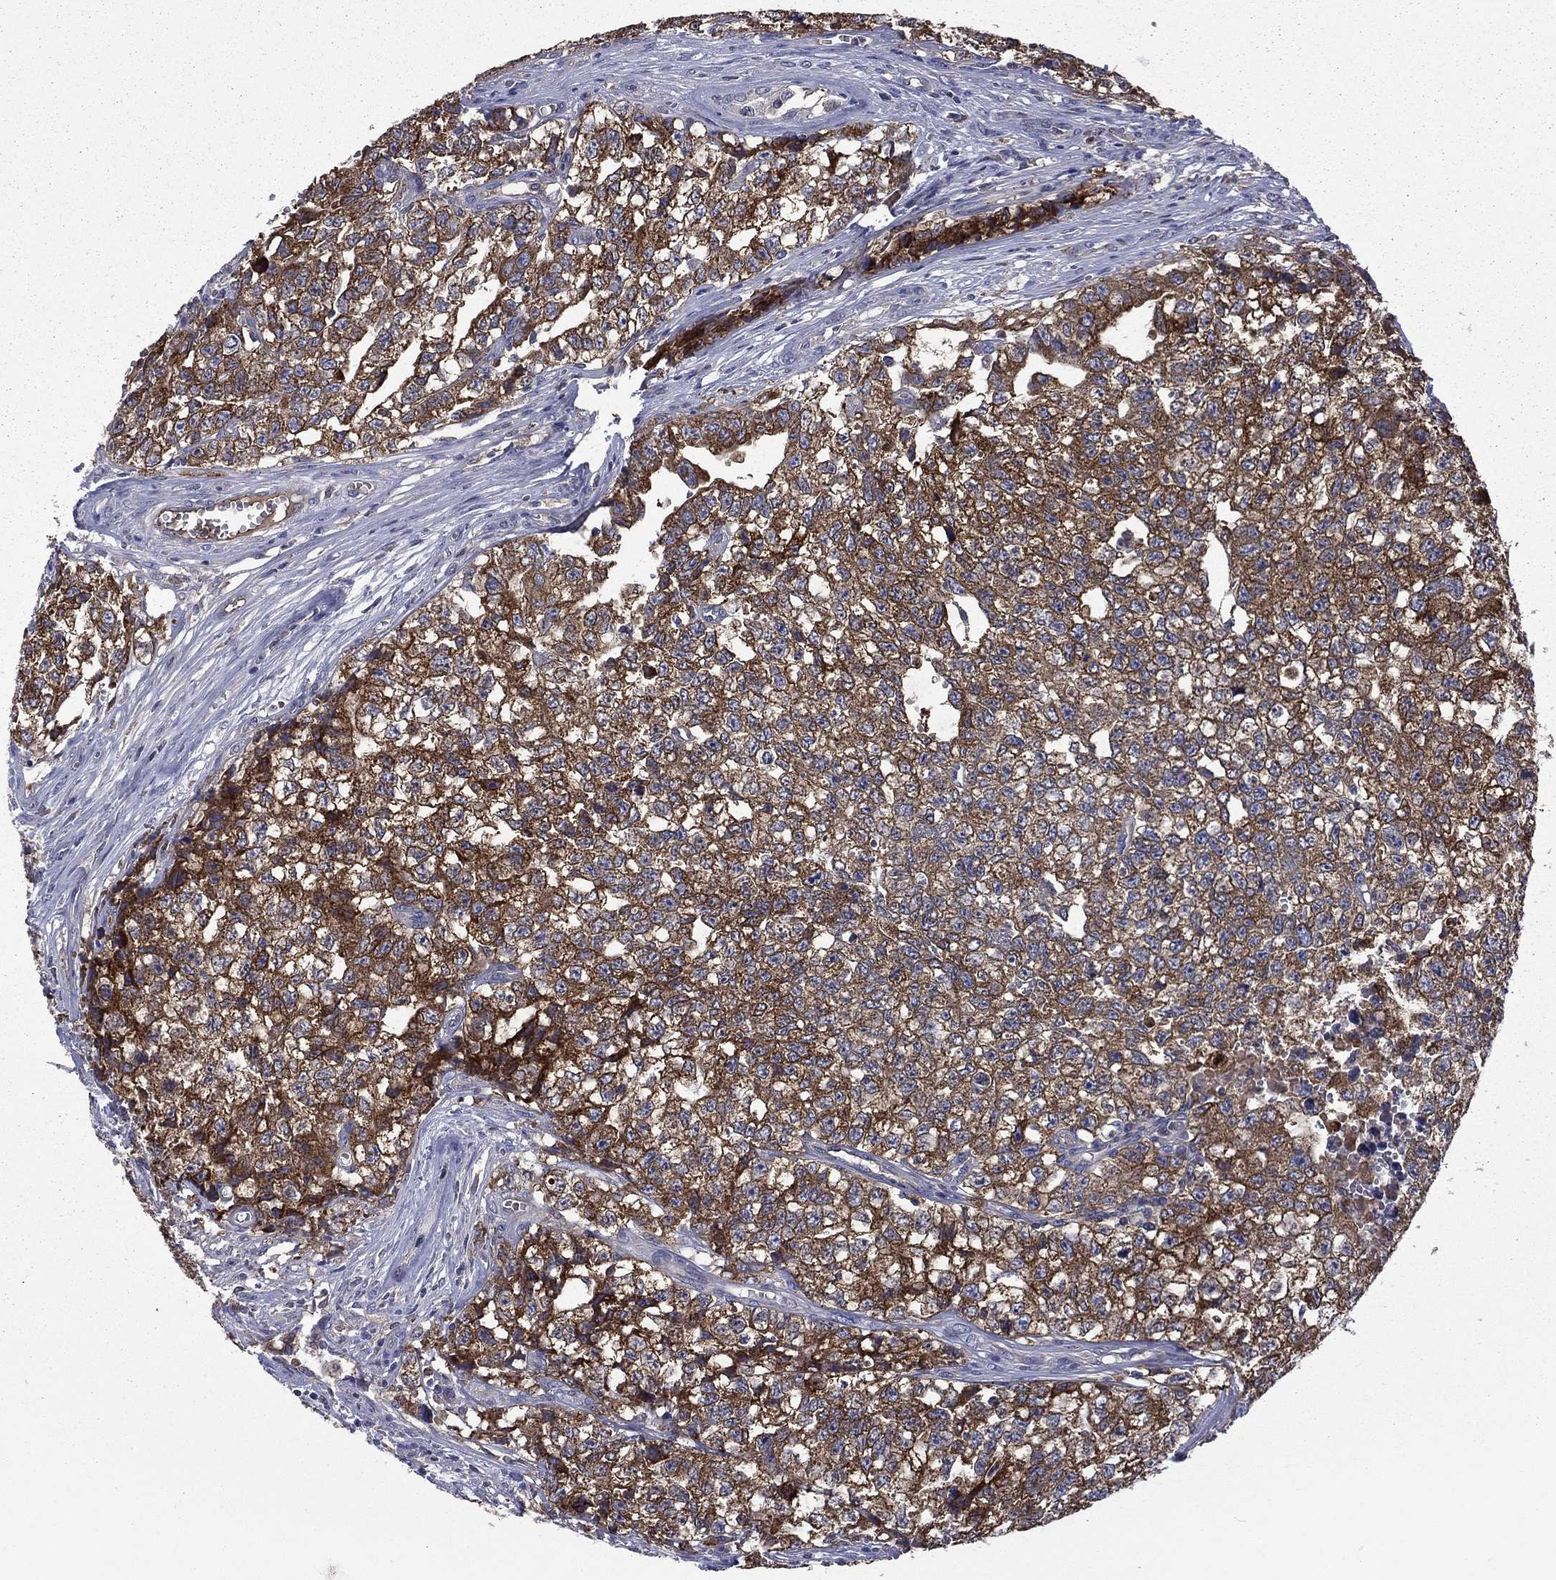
{"staining": {"intensity": "strong", "quantity": "25%-75%", "location": "cytoplasmic/membranous"}, "tissue": "testis cancer", "cell_type": "Tumor cells", "image_type": "cancer", "snomed": [{"axis": "morphology", "description": "Seminoma, NOS"}, {"axis": "morphology", "description": "Carcinoma, Embryonal, NOS"}, {"axis": "topography", "description": "Testis"}], "caption": "Human testis cancer (embryonal carcinoma) stained with a brown dye reveals strong cytoplasmic/membranous positive staining in about 25%-75% of tumor cells.", "gene": "CEACAM7", "patient": {"sex": "male", "age": 22}}